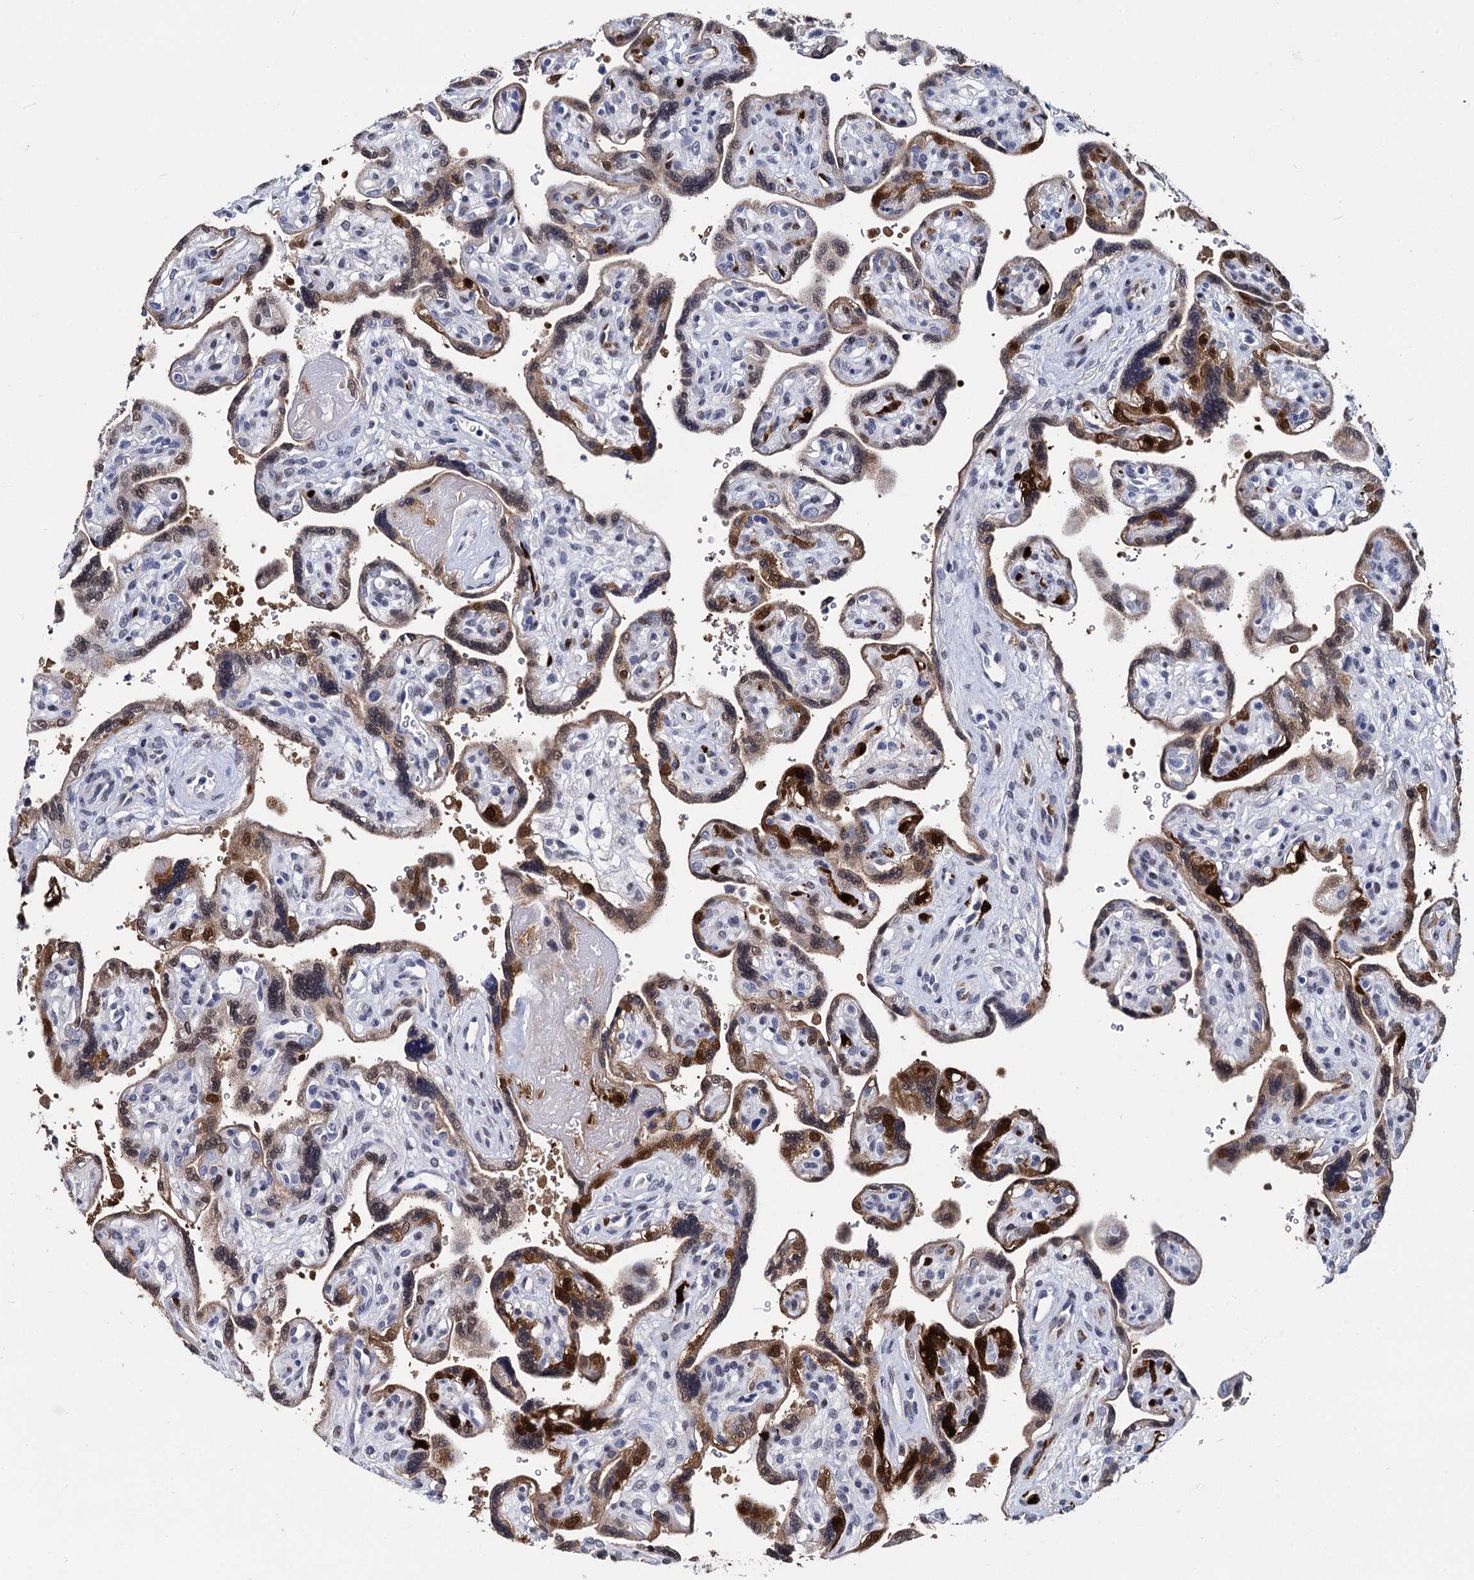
{"staining": {"intensity": "moderate", "quantity": ">75%", "location": "cytoplasmic/membranous,nuclear"}, "tissue": "placenta", "cell_type": "Trophoblastic cells", "image_type": "normal", "snomed": [{"axis": "morphology", "description": "Normal tissue, NOS"}, {"axis": "topography", "description": "Placenta"}], "caption": "Immunohistochemistry histopathology image of benign human placenta stained for a protein (brown), which reveals medium levels of moderate cytoplasmic/membranous,nuclear staining in approximately >75% of trophoblastic cells.", "gene": "MAGEA4", "patient": {"sex": "female", "age": 39}}